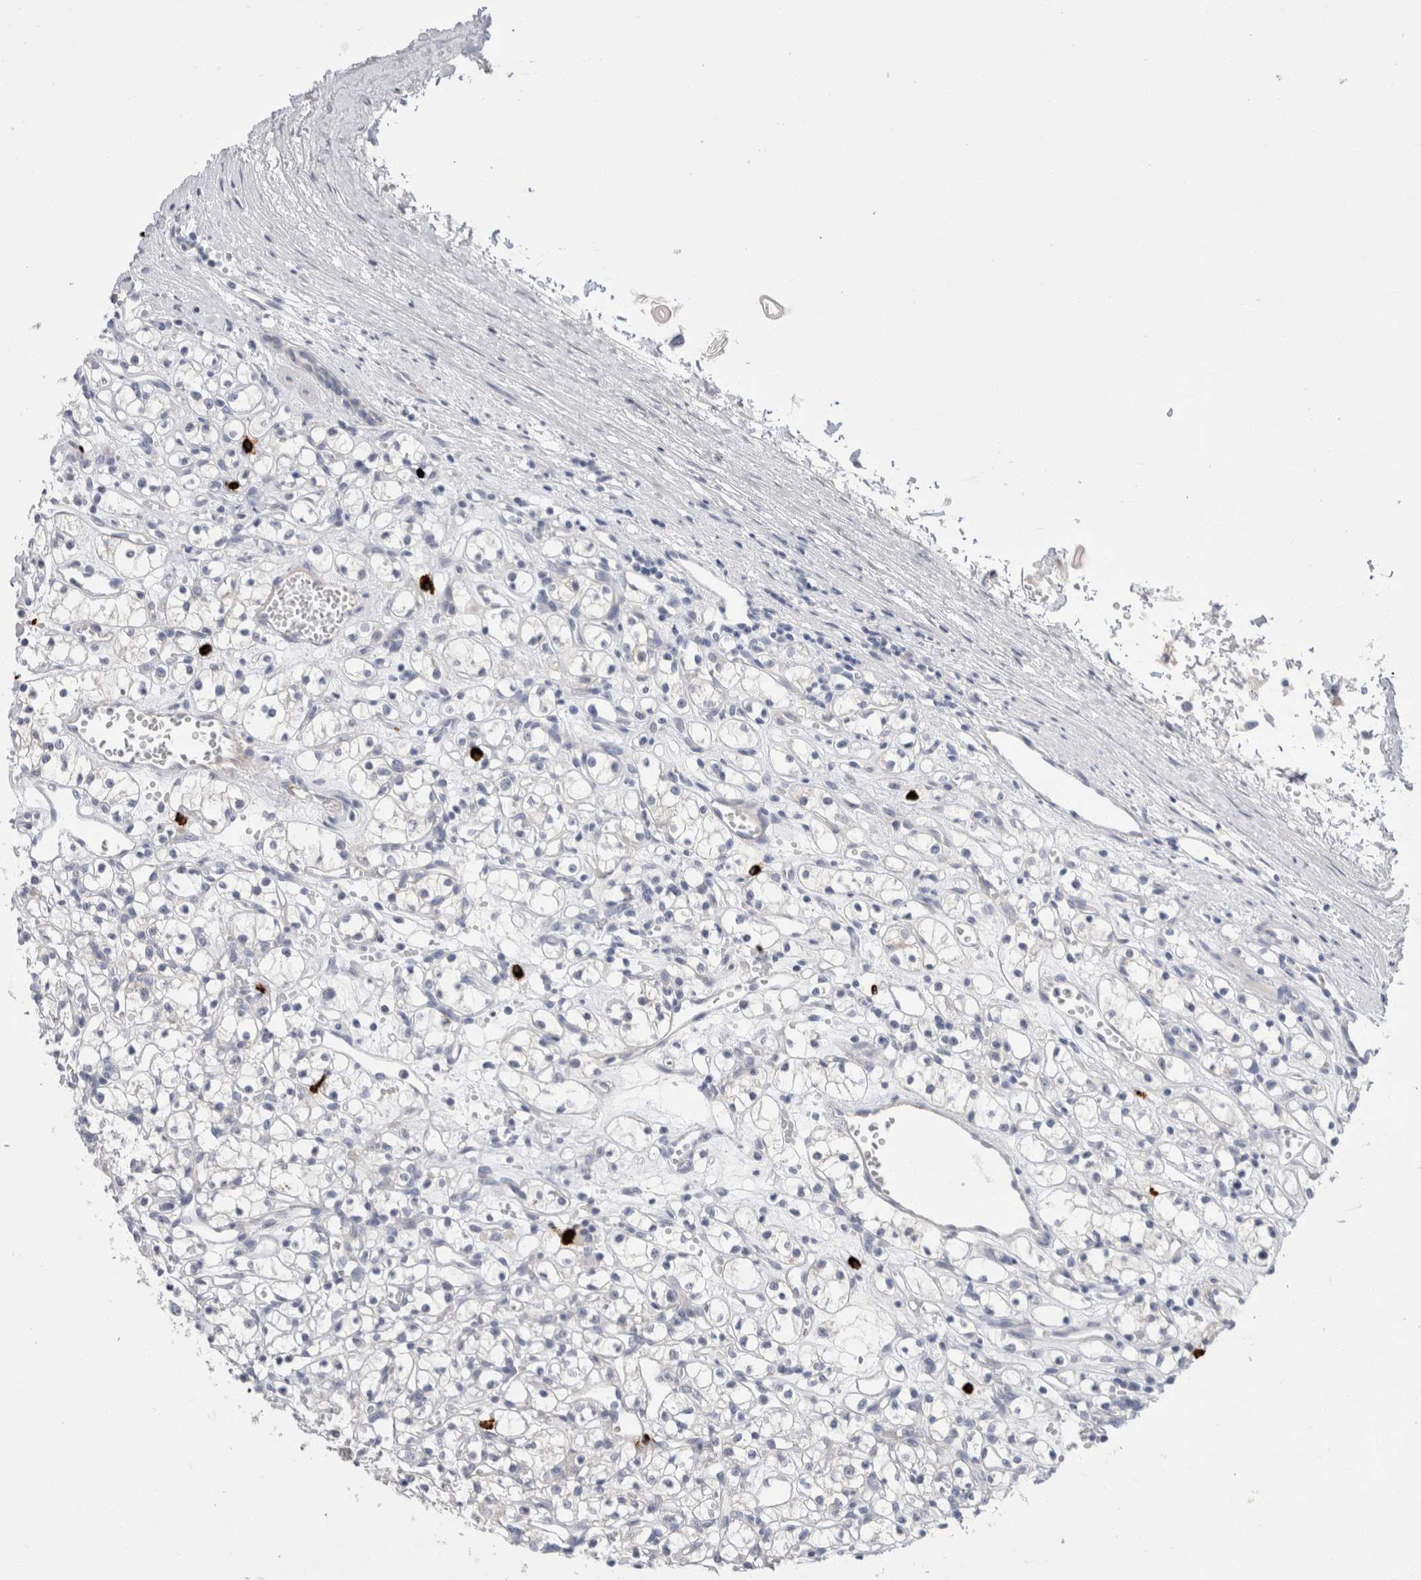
{"staining": {"intensity": "negative", "quantity": "none", "location": "none"}, "tissue": "renal cancer", "cell_type": "Tumor cells", "image_type": "cancer", "snomed": [{"axis": "morphology", "description": "Adenocarcinoma, NOS"}, {"axis": "topography", "description": "Kidney"}], "caption": "Human renal cancer stained for a protein using immunohistochemistry displays no expression in tumor cells.", "gene": "SPINK2", "patient": {"sex": "female", "age": 59}}